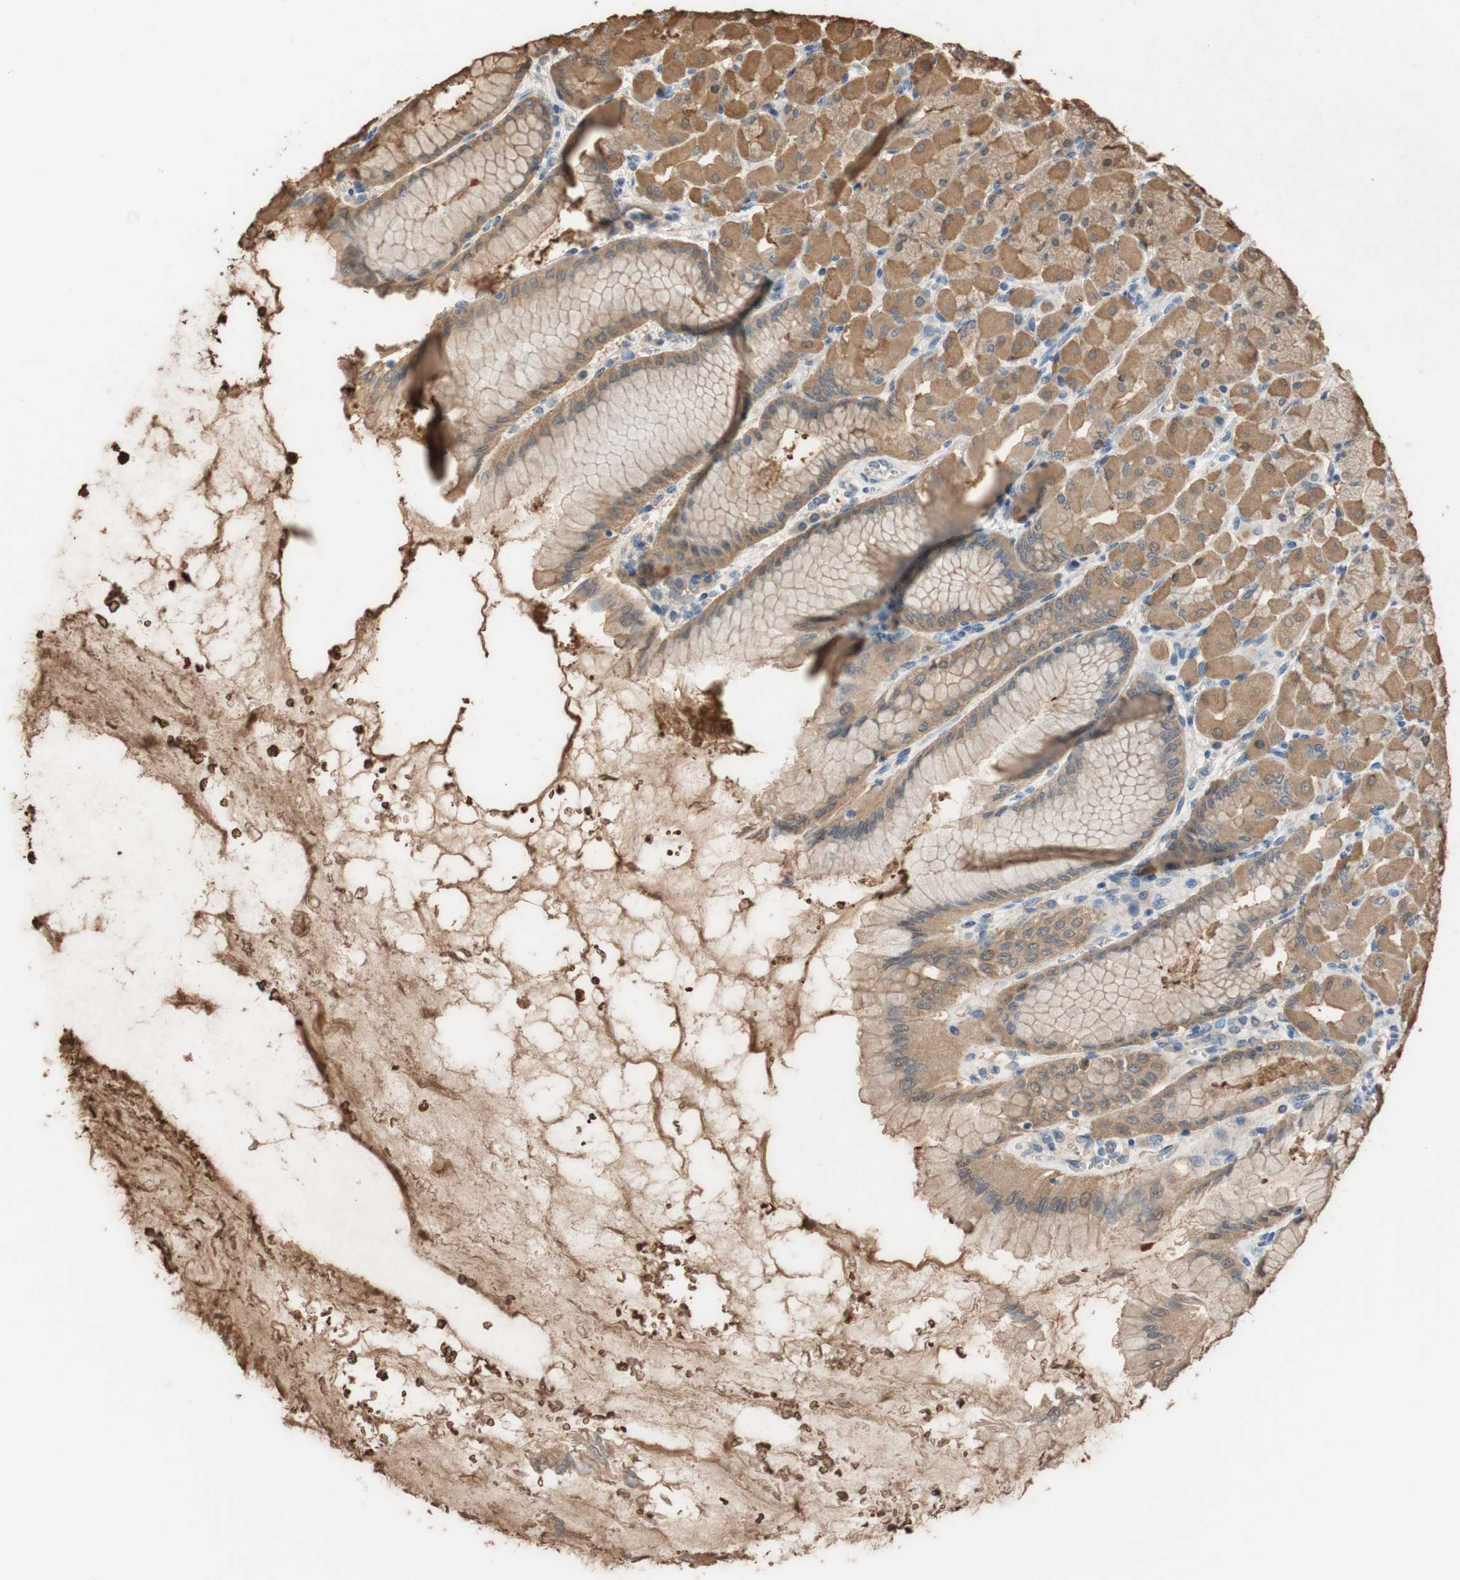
{"staining": {"intensity": "moderate", "quantity": ">75%", "location": "cytoplasmic/membranous"}, "tissue": "stomach", "cell_type": "Glandular cells", "image_type": "normal", "snomed": [{"axis": "morphology", "description": "Normal tissue, NOS"}, {"axis": "topography", "description": "Stomach, upper"}], "caption": "A brown stain shows moderate cytoplasmic/membranous expression of a protein in glandular cells of benign stomach.", "gene": "ALDH1A2", "patient": {"sex": "female", "age": 56}}